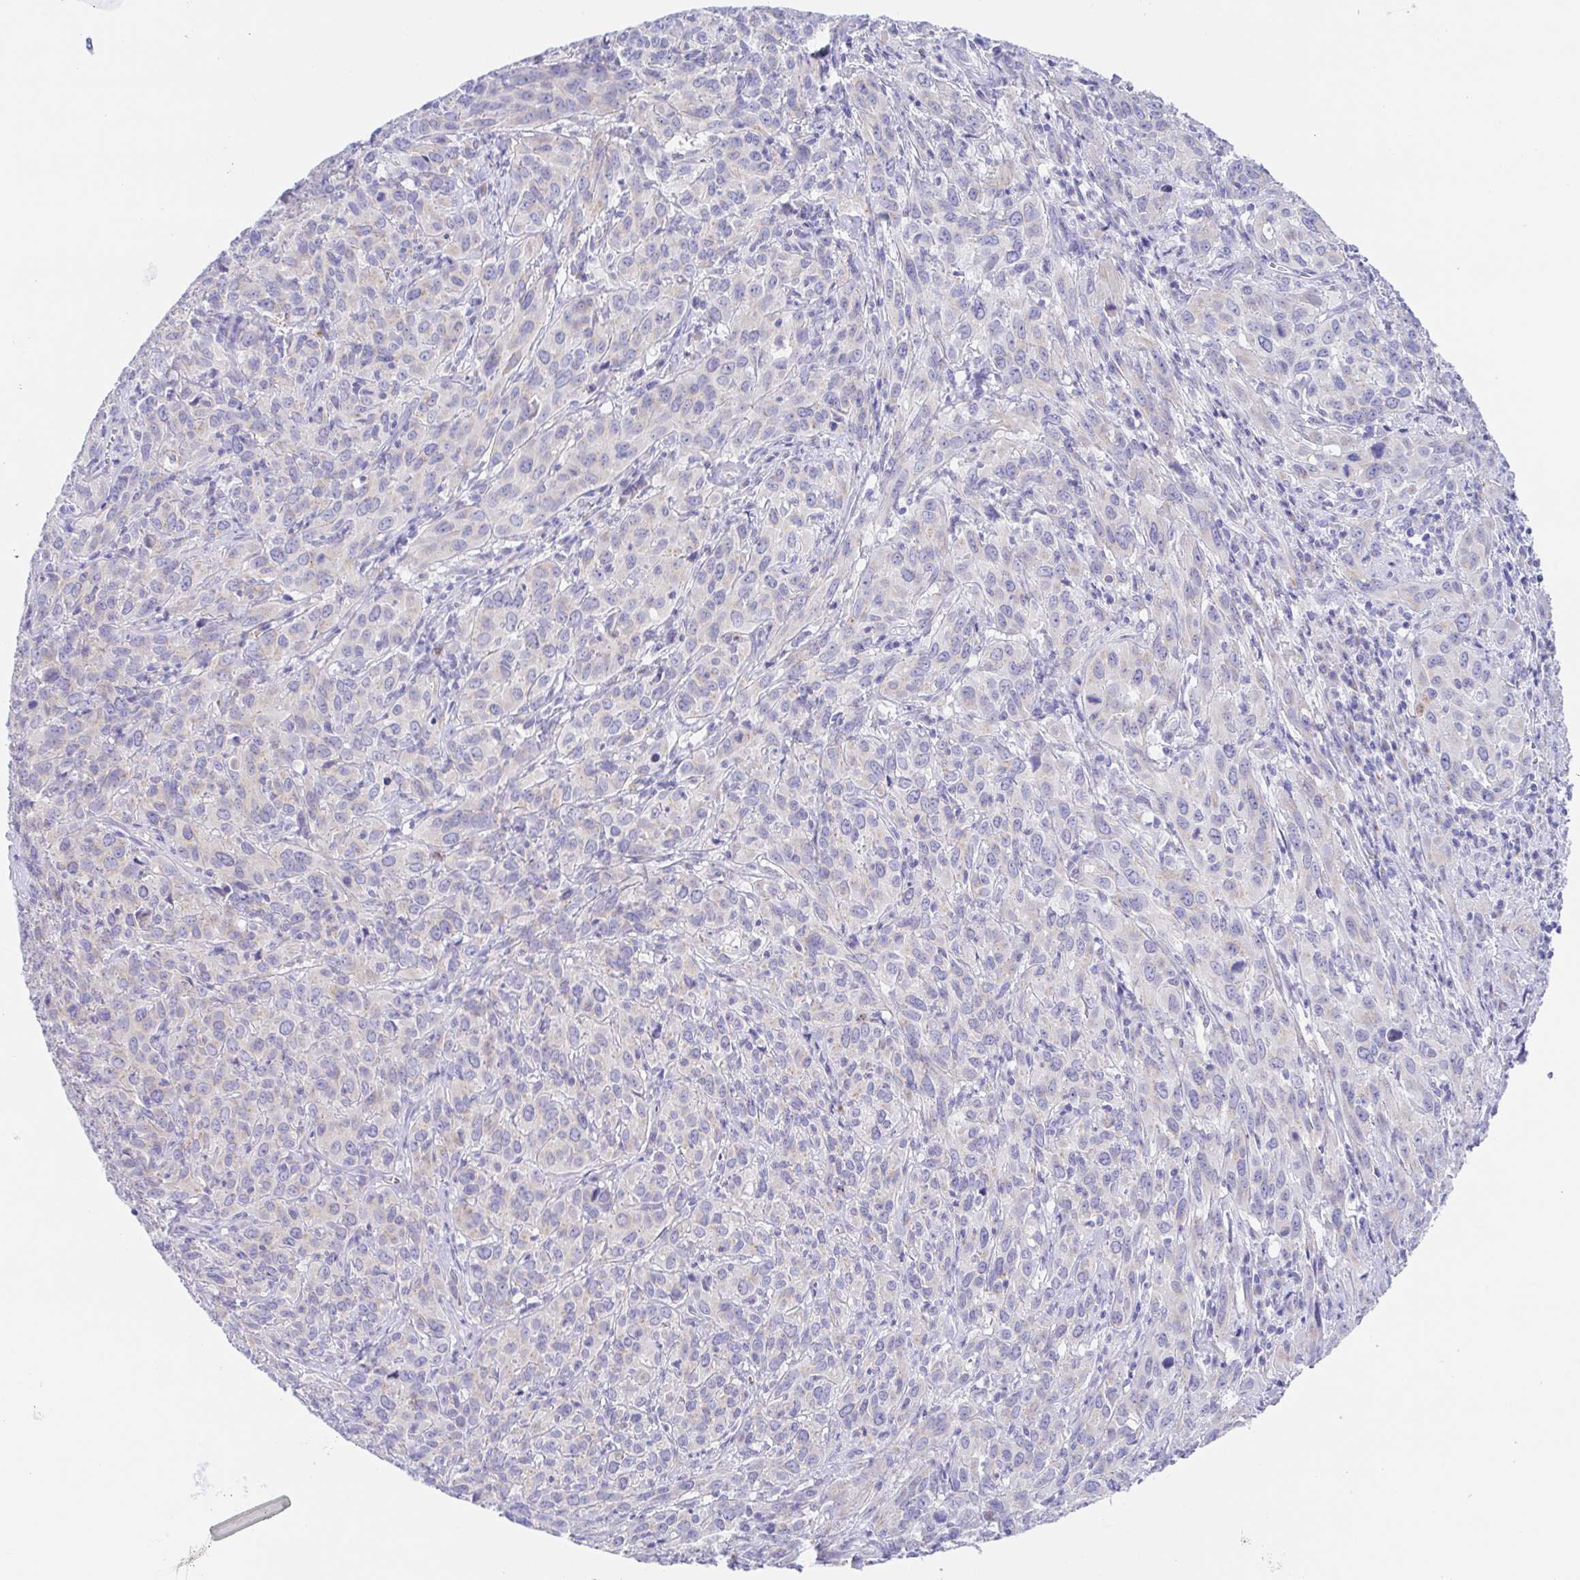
{"staining": {"intensity": "negative", "quantity": "none", "location": "none"}, "tissue": "cervical cancer", "cell_type": "Tumor cells", "image_type": "cancer", "snomed": [{"axis": "morphology", "description": "Squamous cell carcinoma, NOS"}, {"axis": "topography", "description": "Cervix"}], "caption": "Immunohistochemical staining of human cervical cancer (squamous cell carcinoma) displays no significant expression in tumor cells.", "gene": "SCG3", "patient": {"sex": "female", "age": 51}}